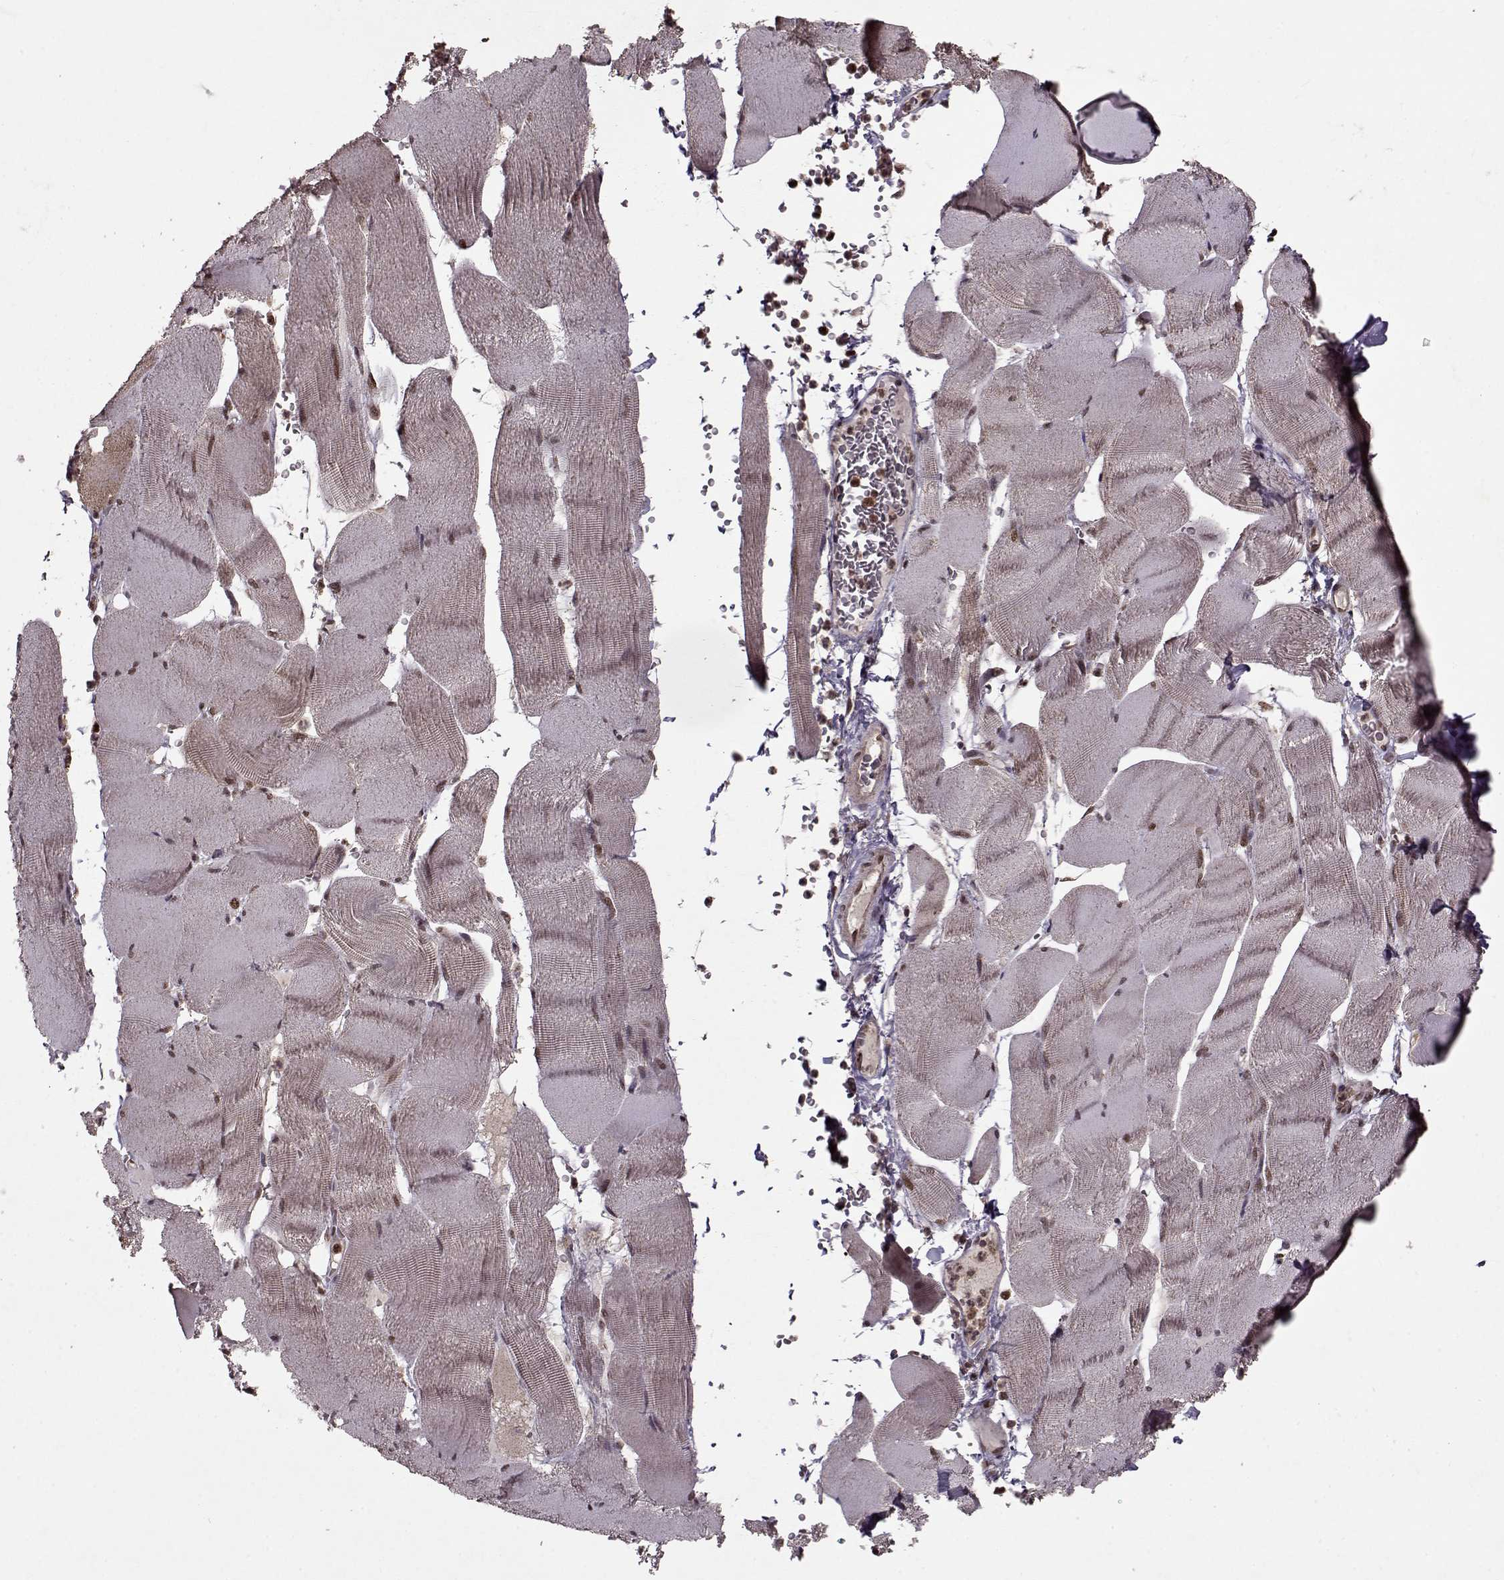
{"staining": {"intensity": "moderate", "quantity": "<25%", "location": "nuclear"}, "tissue": "skeletal muscle", "cell_type": "Myocytes", "image_type": "normal", "snomed": [{"axis": "morphology", "description": "Normal tissue, NOS"}, {"axis": "topography", "description": "Skeletal muscle"}], "caption": "Protein analysis of normal skeletal muscle reveals moderate nuclear staining in about <25% of myocytes.", "gene": "PSMA7", "patient": {"sex": "male", "age": 56}}